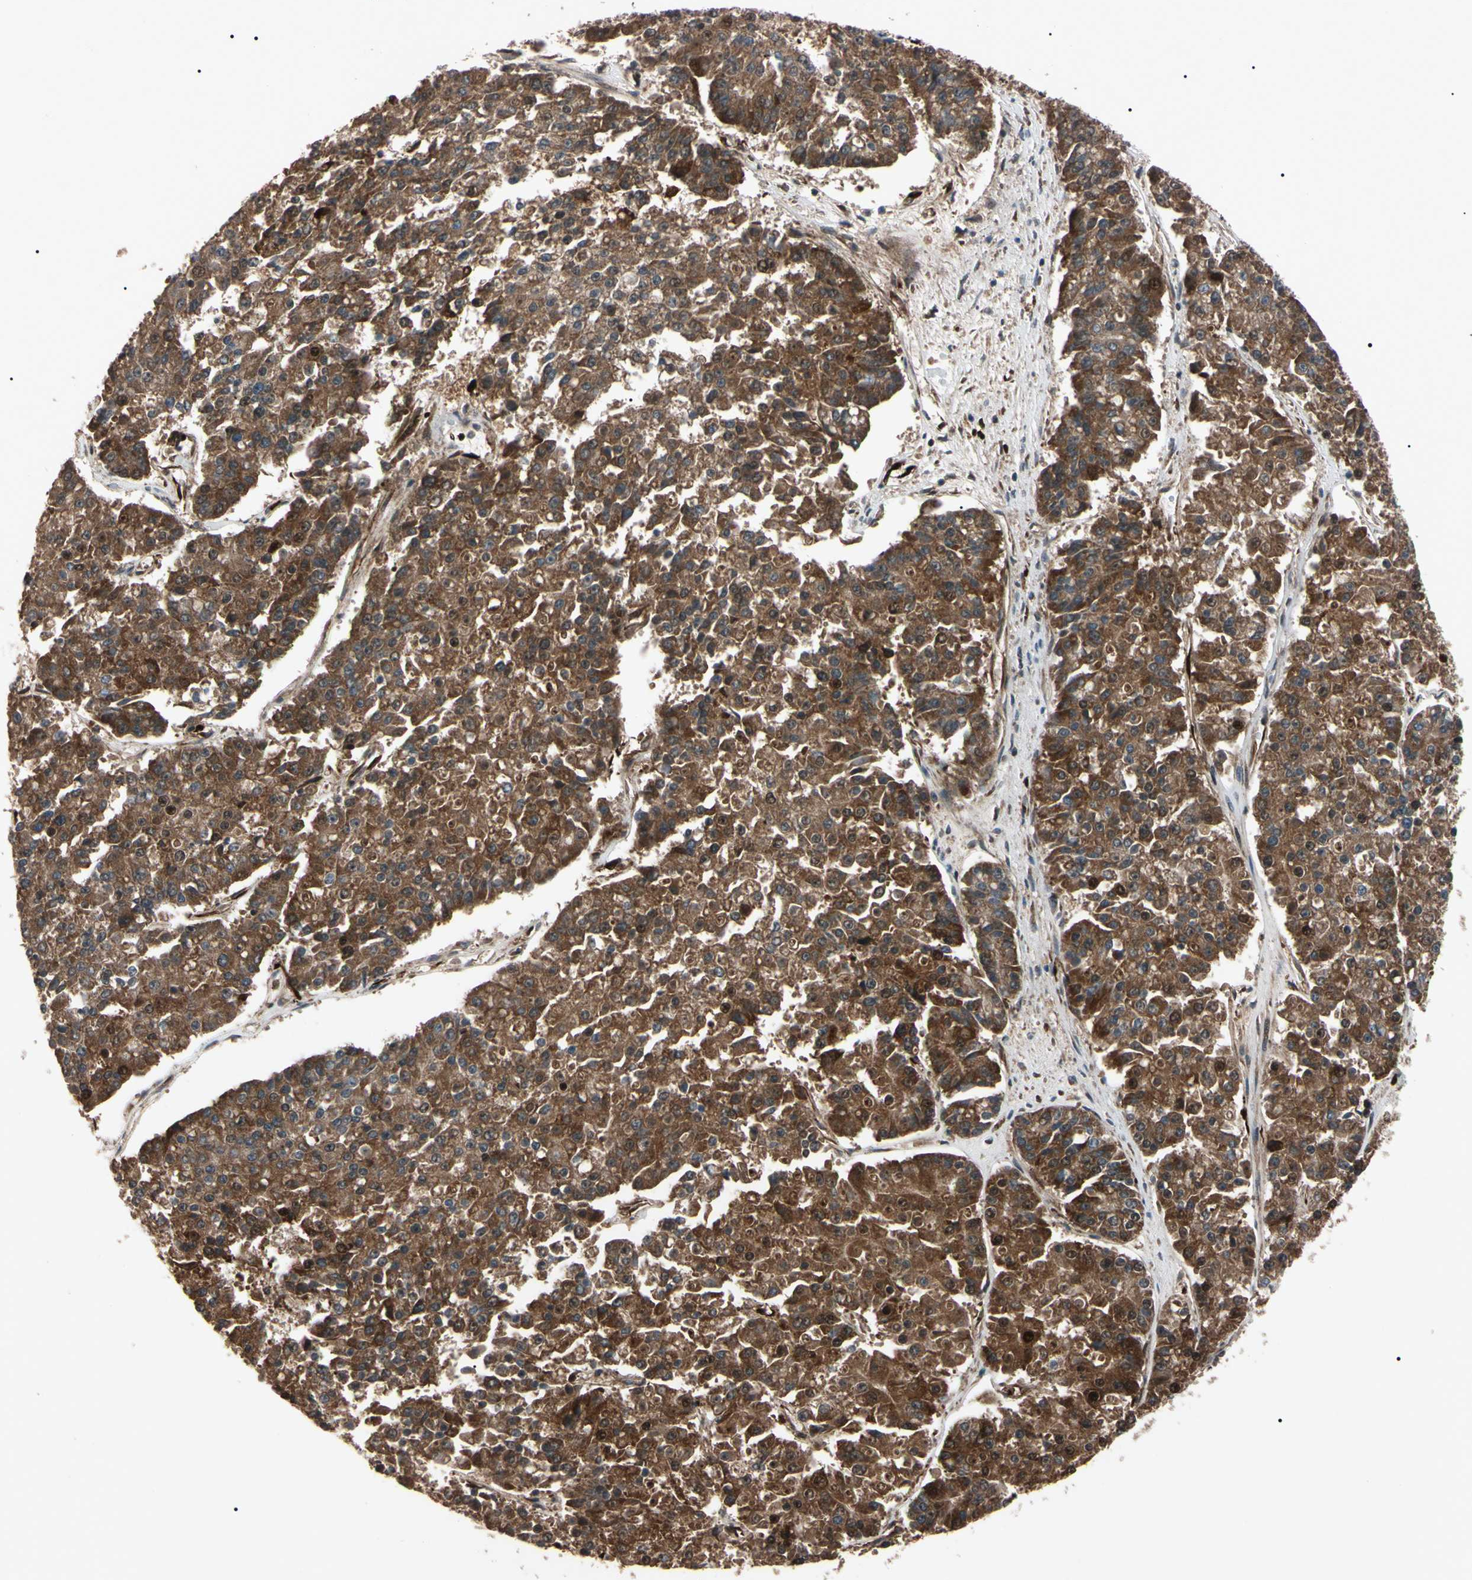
{"staining": {"intensity": "moderate", "quantity": ">75%", "location": "cytoplasmic/membranous"}, "tissue": "pancreatic cancer", "cell_type": "Tumor cells", "image_type": "cancer", "snomed": [{"axis": "morphology", "description": "Adenocarcinoma, NOS"}, {"axis": "topography", "description": "Pancreas"}], "caption": "Human pancreatic cancer (adenocarcinoma) stained for a protein (brown) reveals moderate cytoplasmic/membranous positive positivity in approximately >75% of tumor cells.", "gene": "GUCY1B1", "patient": {"sex": "male", "age": 50}}